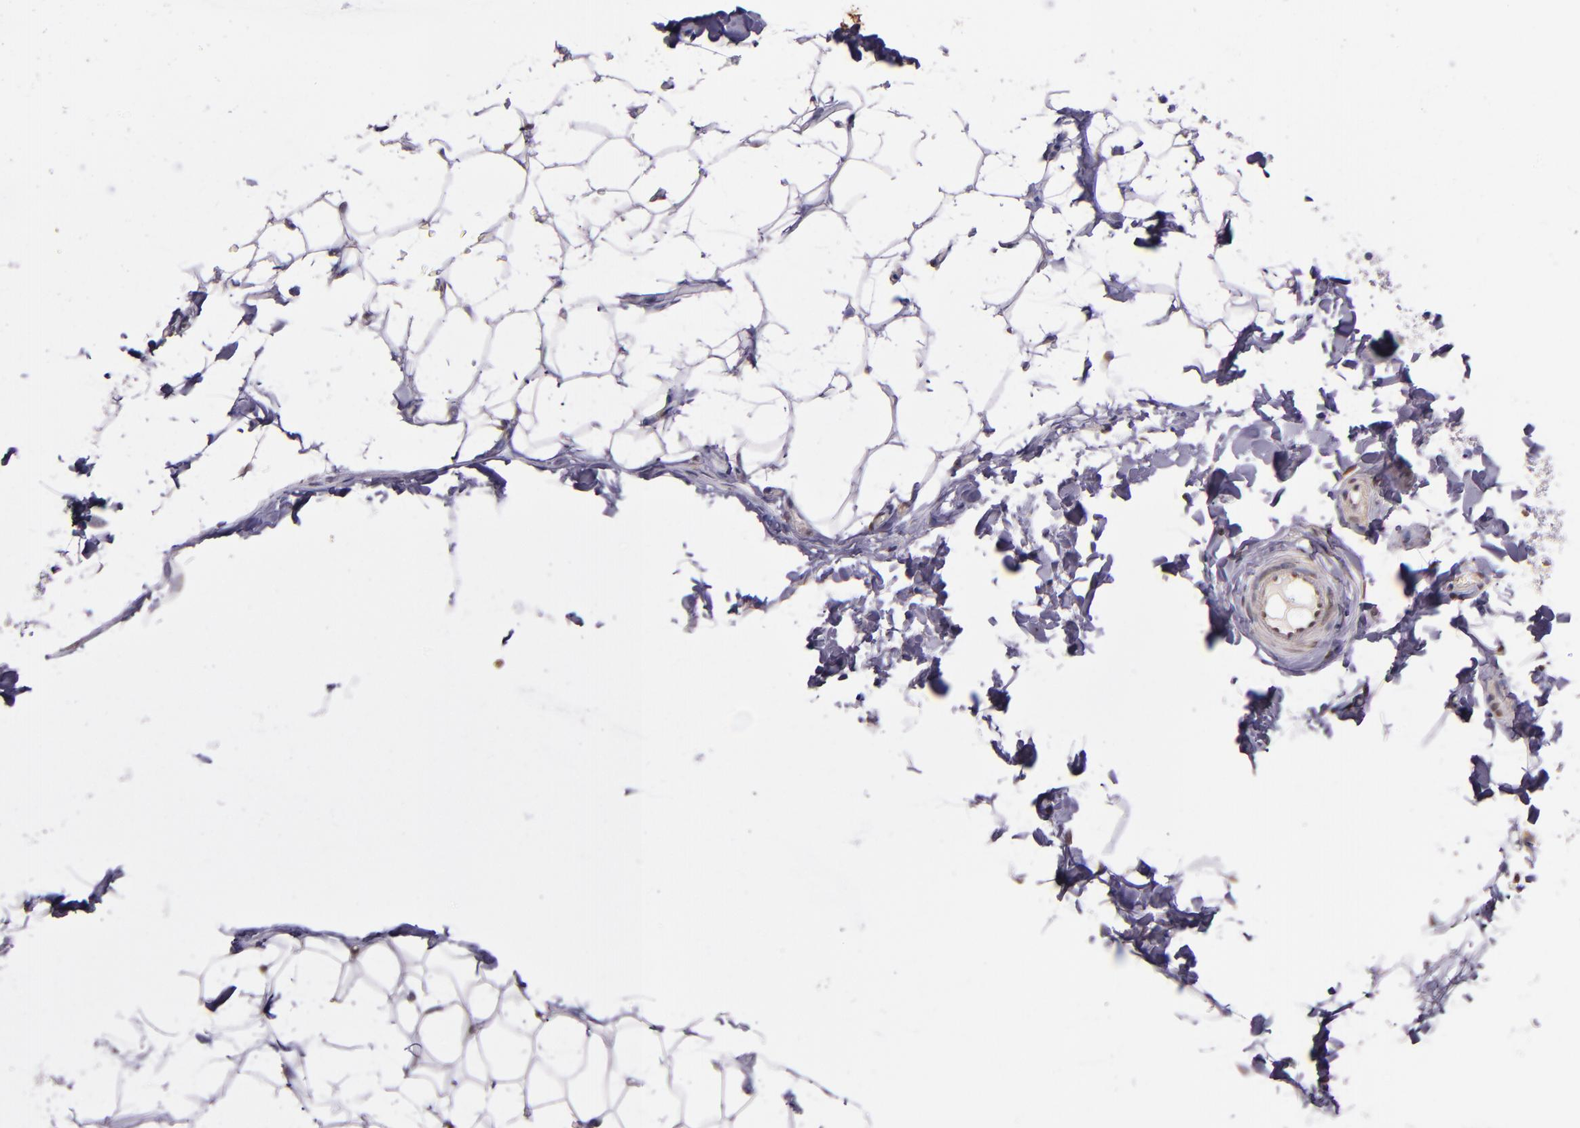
{"staining": {"intensity": "negative", "quantity": "none", "location": "none"}, "tissue": "adipose tissue", "cell_type": "Adipocytes", "image_type": "normal", "snomed": [{"axis": "morphology", "description": "Normal tissue, NOS"}, {"axis": "topography", "description": "Soft tissue"}], "caption": "An immunohistochemistry micrograph of normal adipose tissue is shown. There is no staining in adipocytes of adipose tissue. (DAB IHC visualized using brightfield microscopy, high magnification).", "gene": "STAT6", "patient": {"sex": "male", "age": 26}}